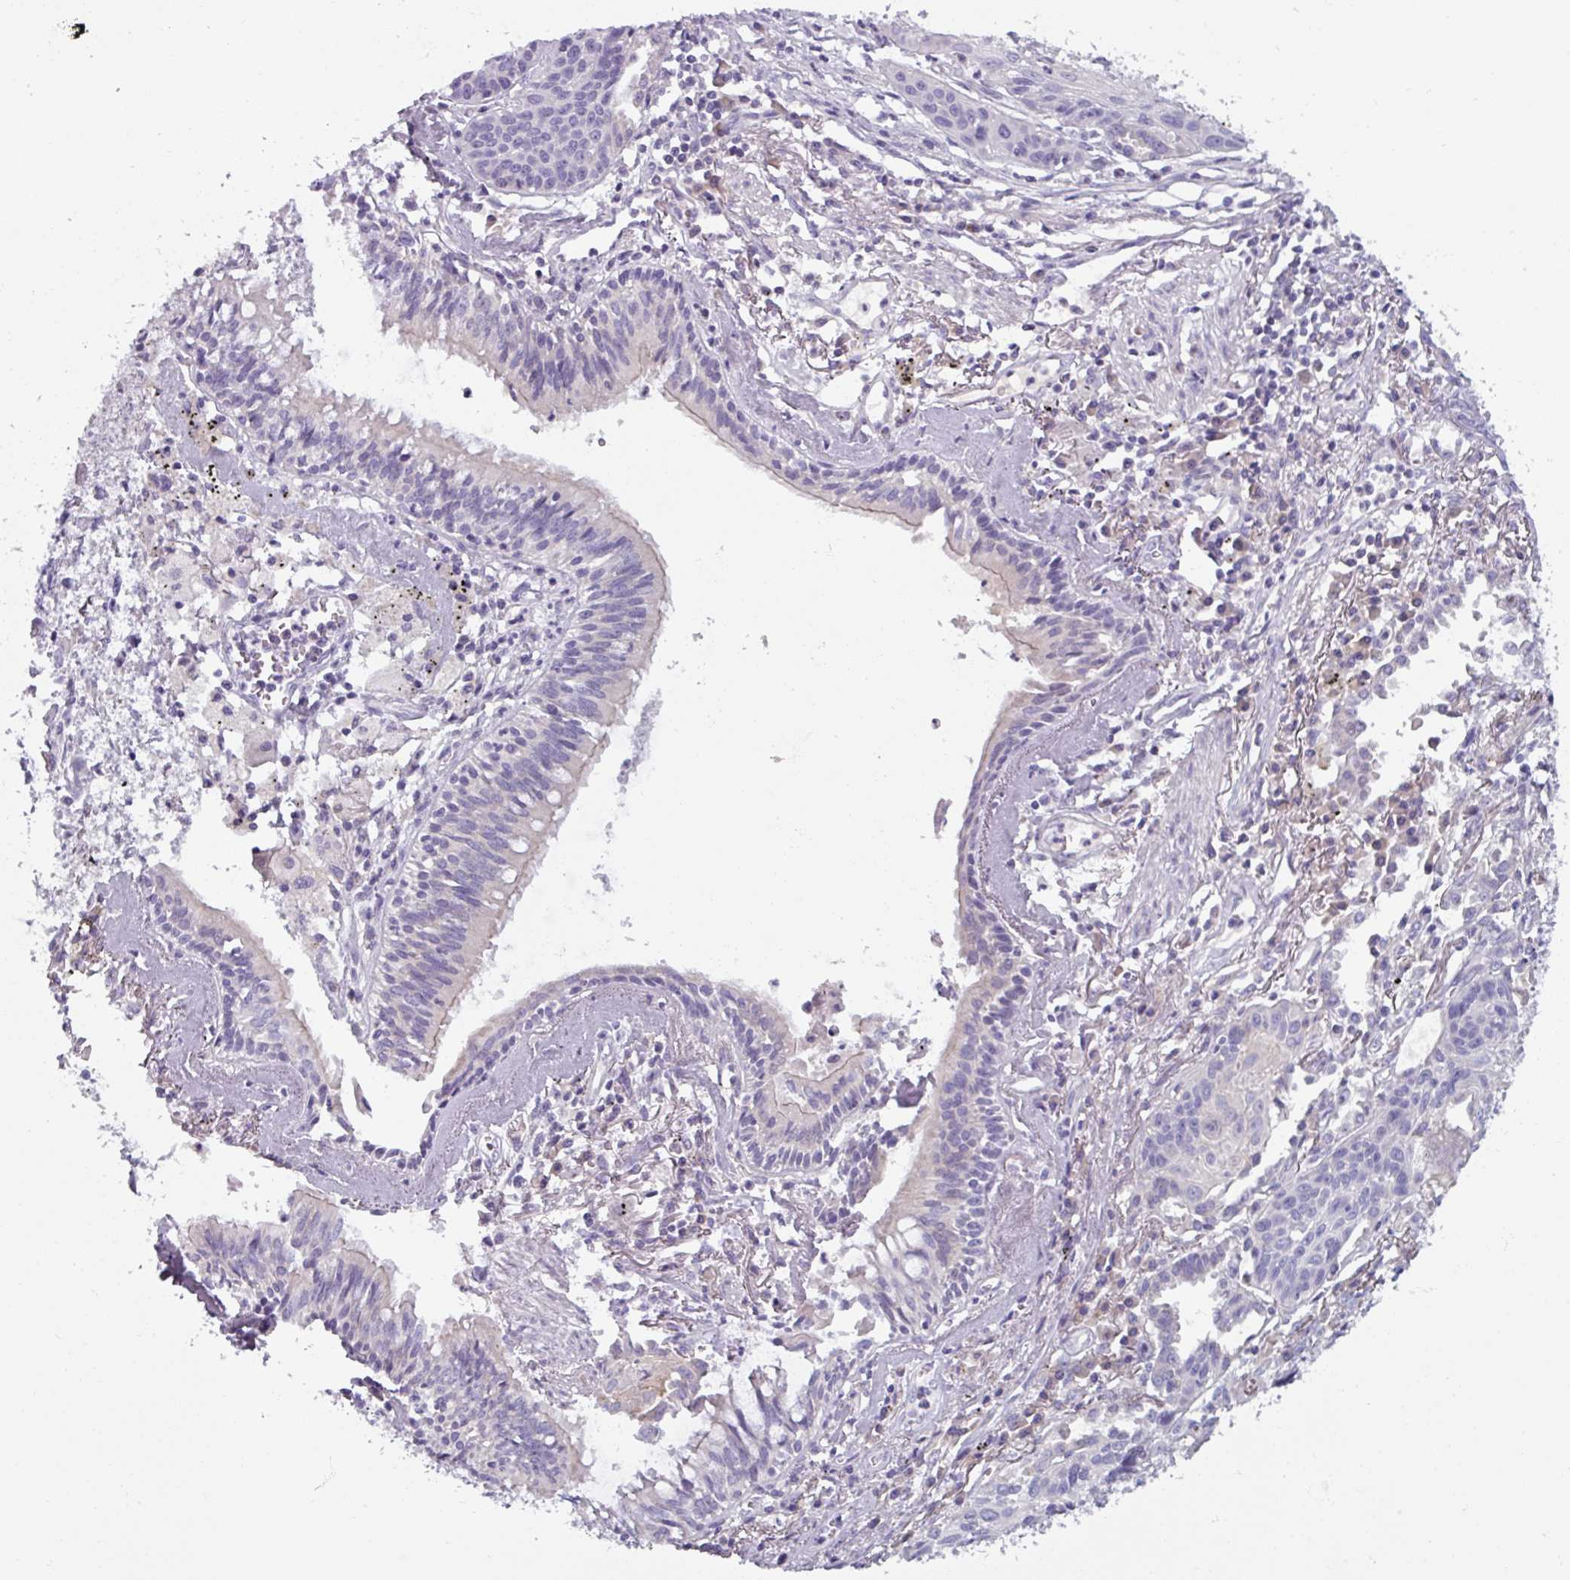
{"staining": {"intensity": "negative", "quantity": "none", "location": "none"}, "tissue": "lung cancer", "cell_type": "Tumor cells", "image_type": "cancer", "snomed": [{"axis": "morphology", "description": "Squamous cell carcinoma, NOS"}, {"axis": "topography", "description": "Lung"}], "caption": "Immunohistochemistry photomicrograph of human lung cancer stained for a protein (brown), which displays no positivity in tumor cells.", "gene": "SMIM11", "patient": {"sex": "male", "age": 71}}